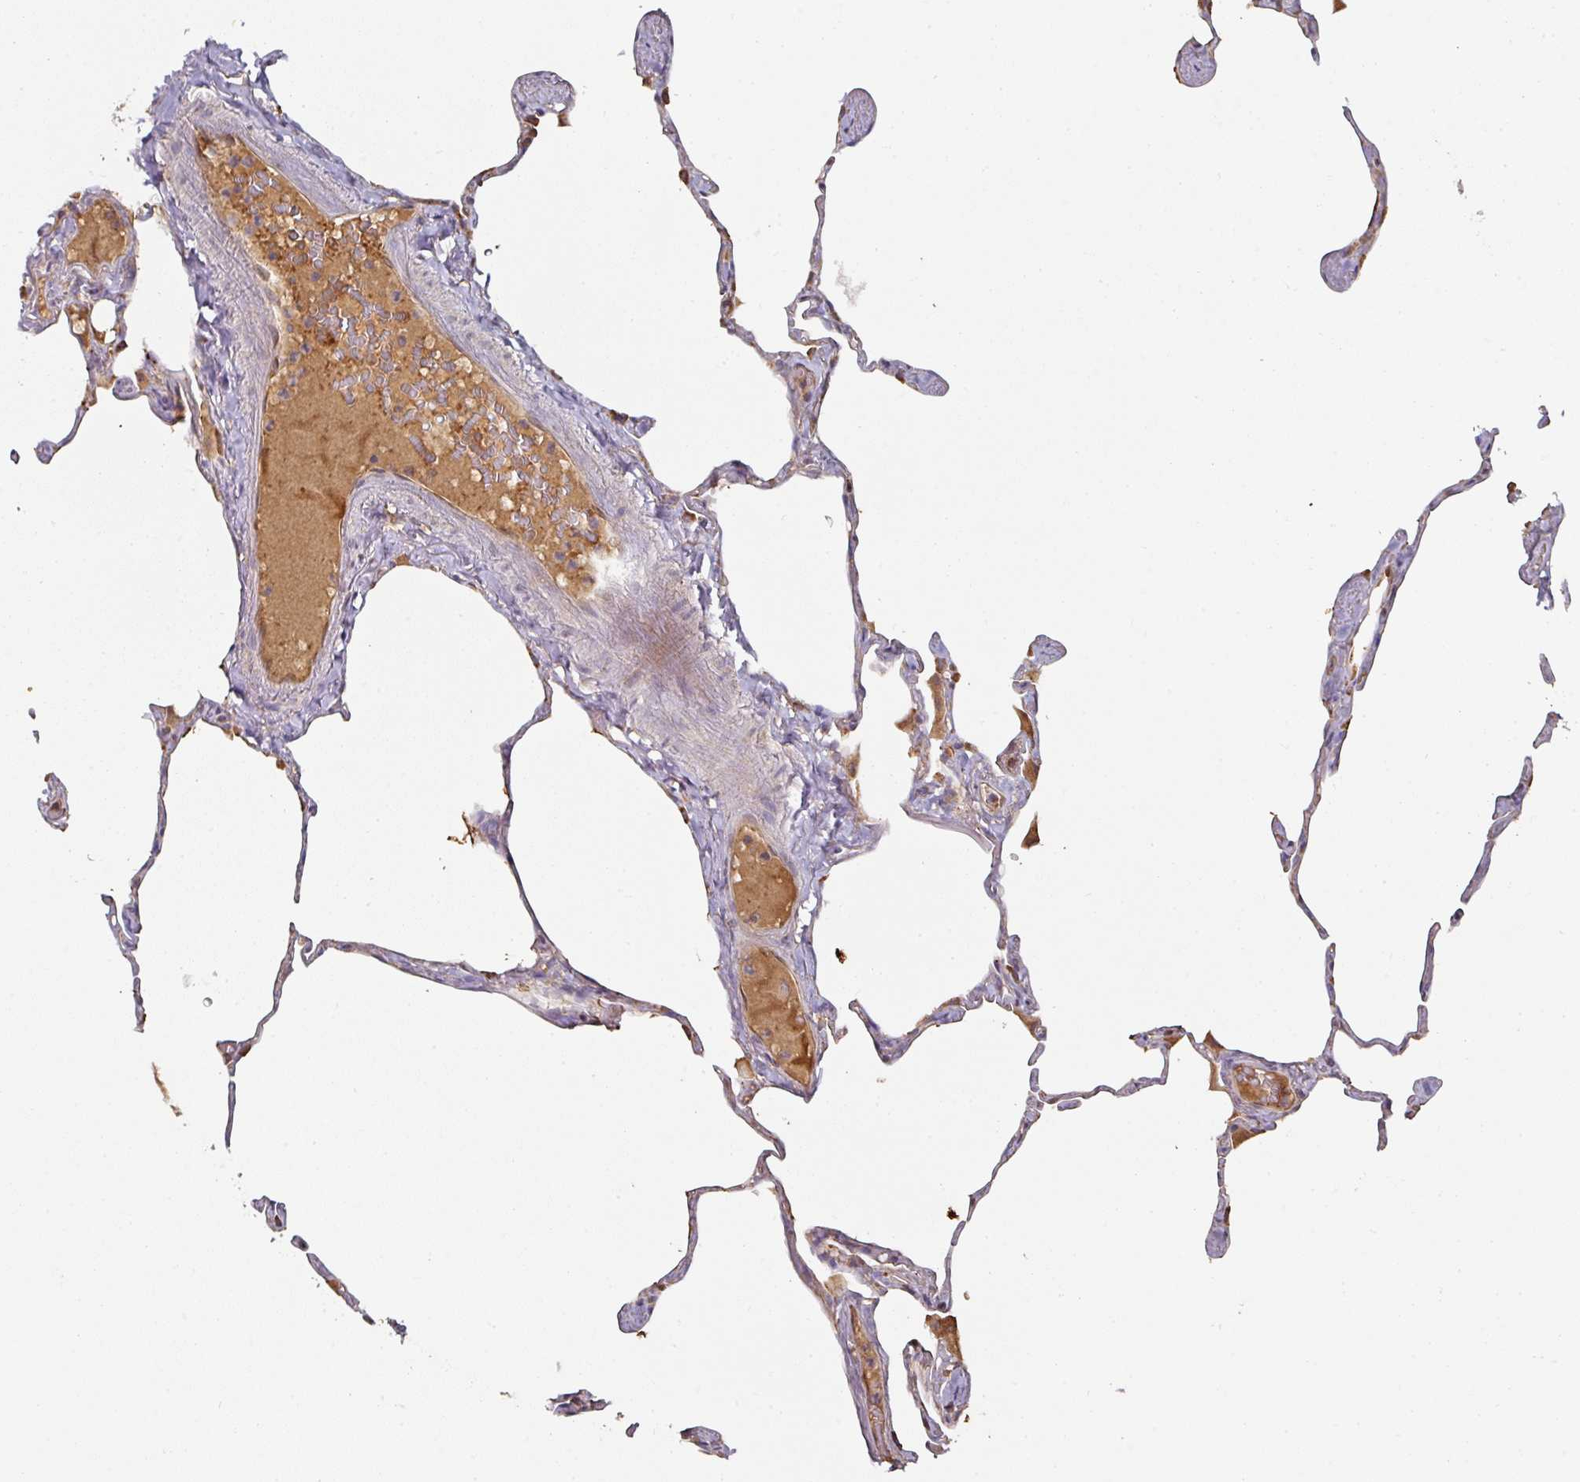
{"staining": {"intensity": "moderate", "quantity": "25%-75%", "location": "cytoplasmic/membranous"}, "tissue": "lung", "cell_type": "Alveolar cells", "image_type": "normal", "snomed": [{"axis": "morphology", "description": "Normal tissue, NOS"}, {"axis": "topography", "description": "Lung"}], "caption": "Immunohistochemical staining of unremarkable lung exhibits moderate cytoplasmic/membranous protein staining in about 25%-75% of alveolar cells.", "gene": "CEP95", "patient": {"sex": "male", "age": 65}}